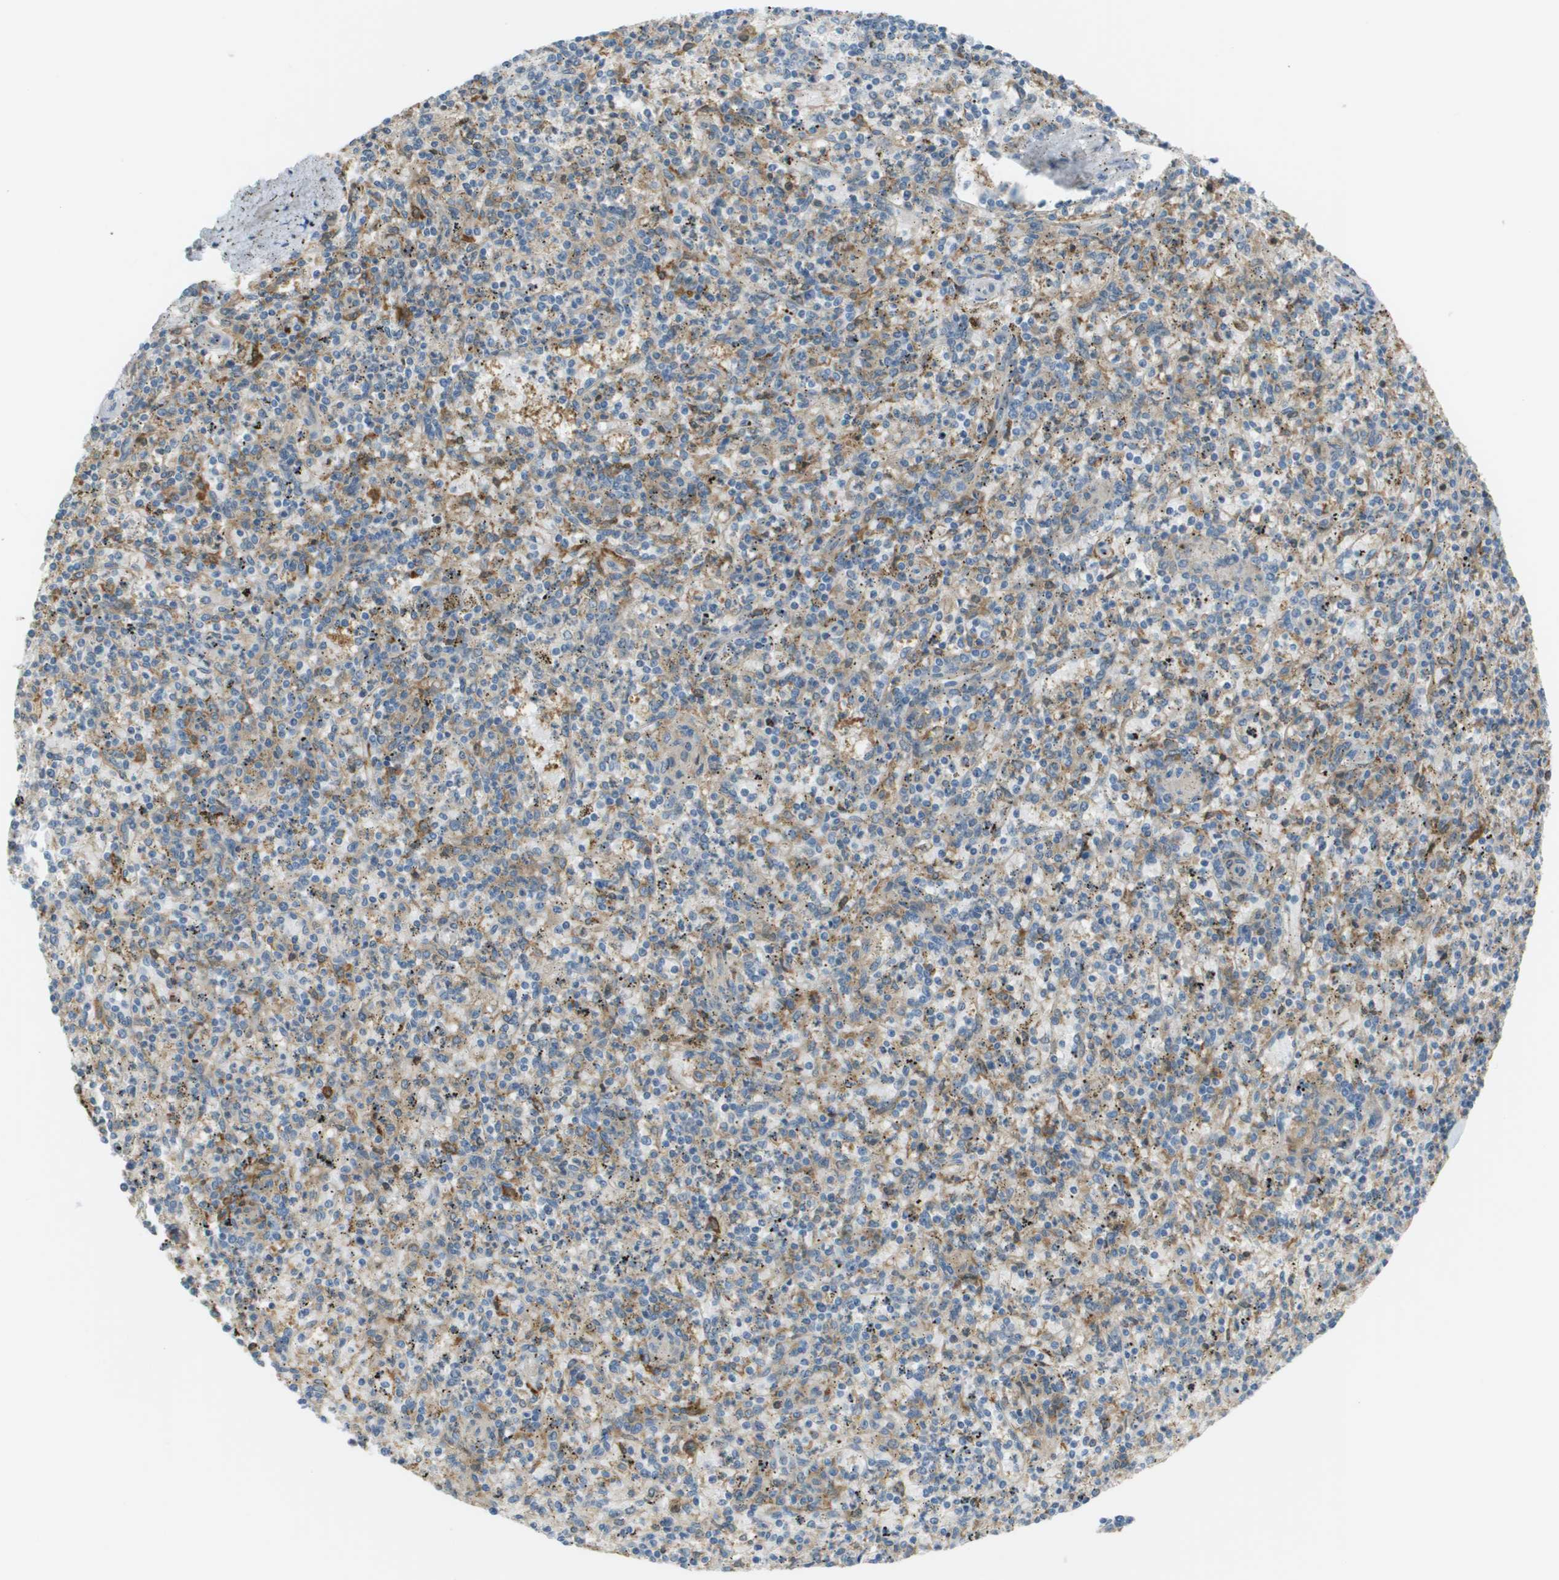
{"staining": {"intensity": "moderate", "quantity": "25%-75%", "location": "cytoplasmic/membranous"}, "tissue": "spleen", "cell_type": "Cells in red pulp", "image_type": "normal", "snomed": [{"axis": "morphology", "description": "Normal tissue, NOS"}, {"axis": "topography", "description": "Spleen"}], "caption": "A histopathology image of human spleen stained for a protein displays moderate cytoplasmic/membranous brown staining in cells in red pulp. (DAB (3,3'-diaminobenzidine) IHC with brightfield microscopy, high magnification).", "gene": "CORO1B", "patient": {"sex": "male", "age": 72}}